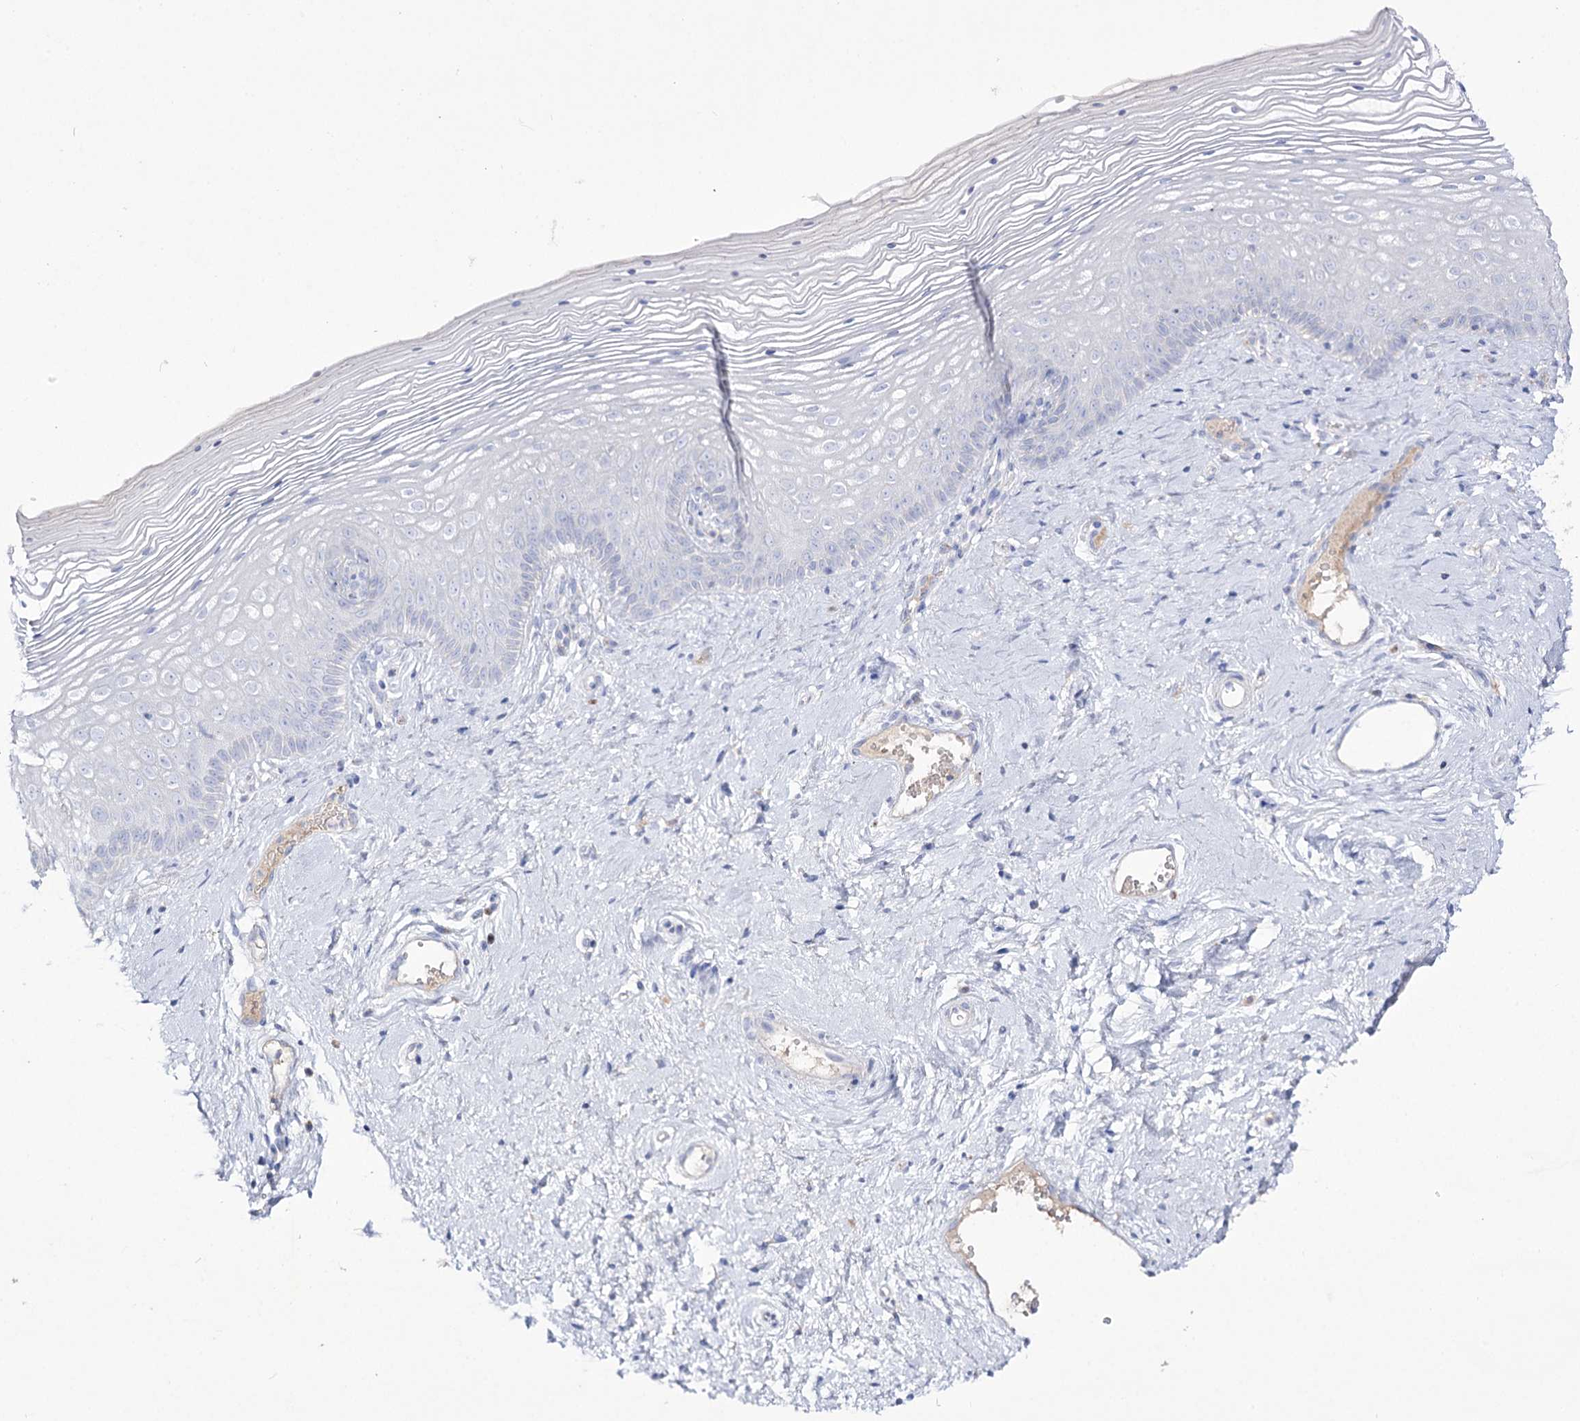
{"staining": {"intensity": "negative", "quantity": "none", "location": "none"}, "tissue": "vagina", "cell_type": "Squamous epithelial cells", "image_type": "normal", "snomed": [{"axis": "morphology", "description": "Normal tissue, NOS"}, {"axis": "topography", "description": "Vagina"}], "caption": "The image reveals no significant staining in squamous epithelial cells of vagina.", "gene": "NAGLU", "patient": {"sex": "female", "age": 46}}